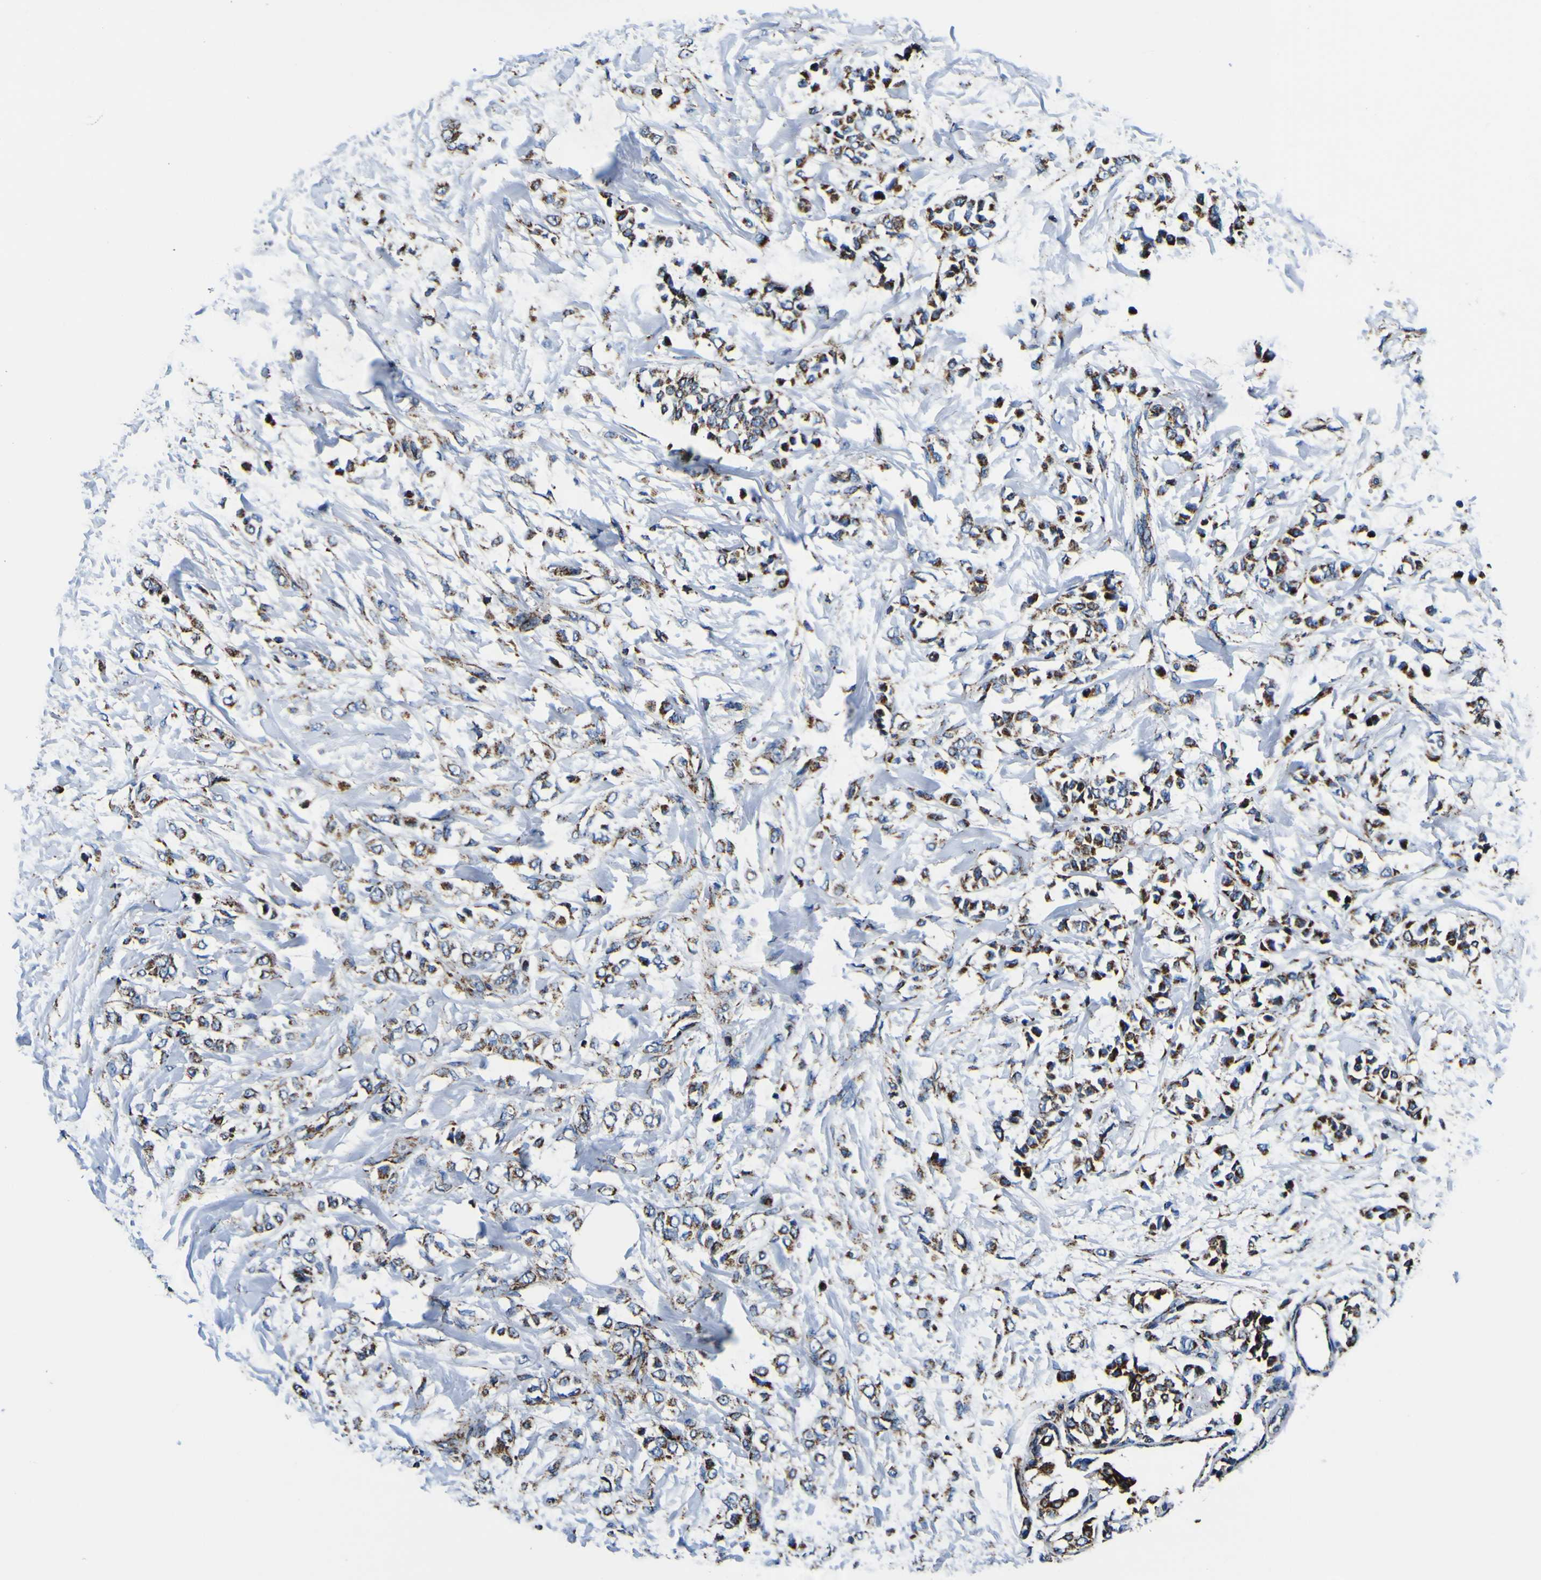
{"staining": {"intensity": "strong", "quantity": ">75%", "location": "cytoplasmic/membranous"}, "tissue": "breast cancer", "cell_type": "Tumor cells", "image_type": "cancer", "snomed": [{"axis": "morphology", "description": "Lobular carcinoma, in situ"}, {"axis": "morphology", "description": "Lobular carcinoma"}, {"axis": "topography", "description": "Breast"}], "caption": "A high-resolution histopathology image shows immunohistochemistry (IHC) staining of lobular carcinoma (breast), which demonstrates strong cytoplasmic/membranous positivity in about >75% of tumor cells.", "gene": "PTRH2", "patient": {"sex": "female", "age": 41}}